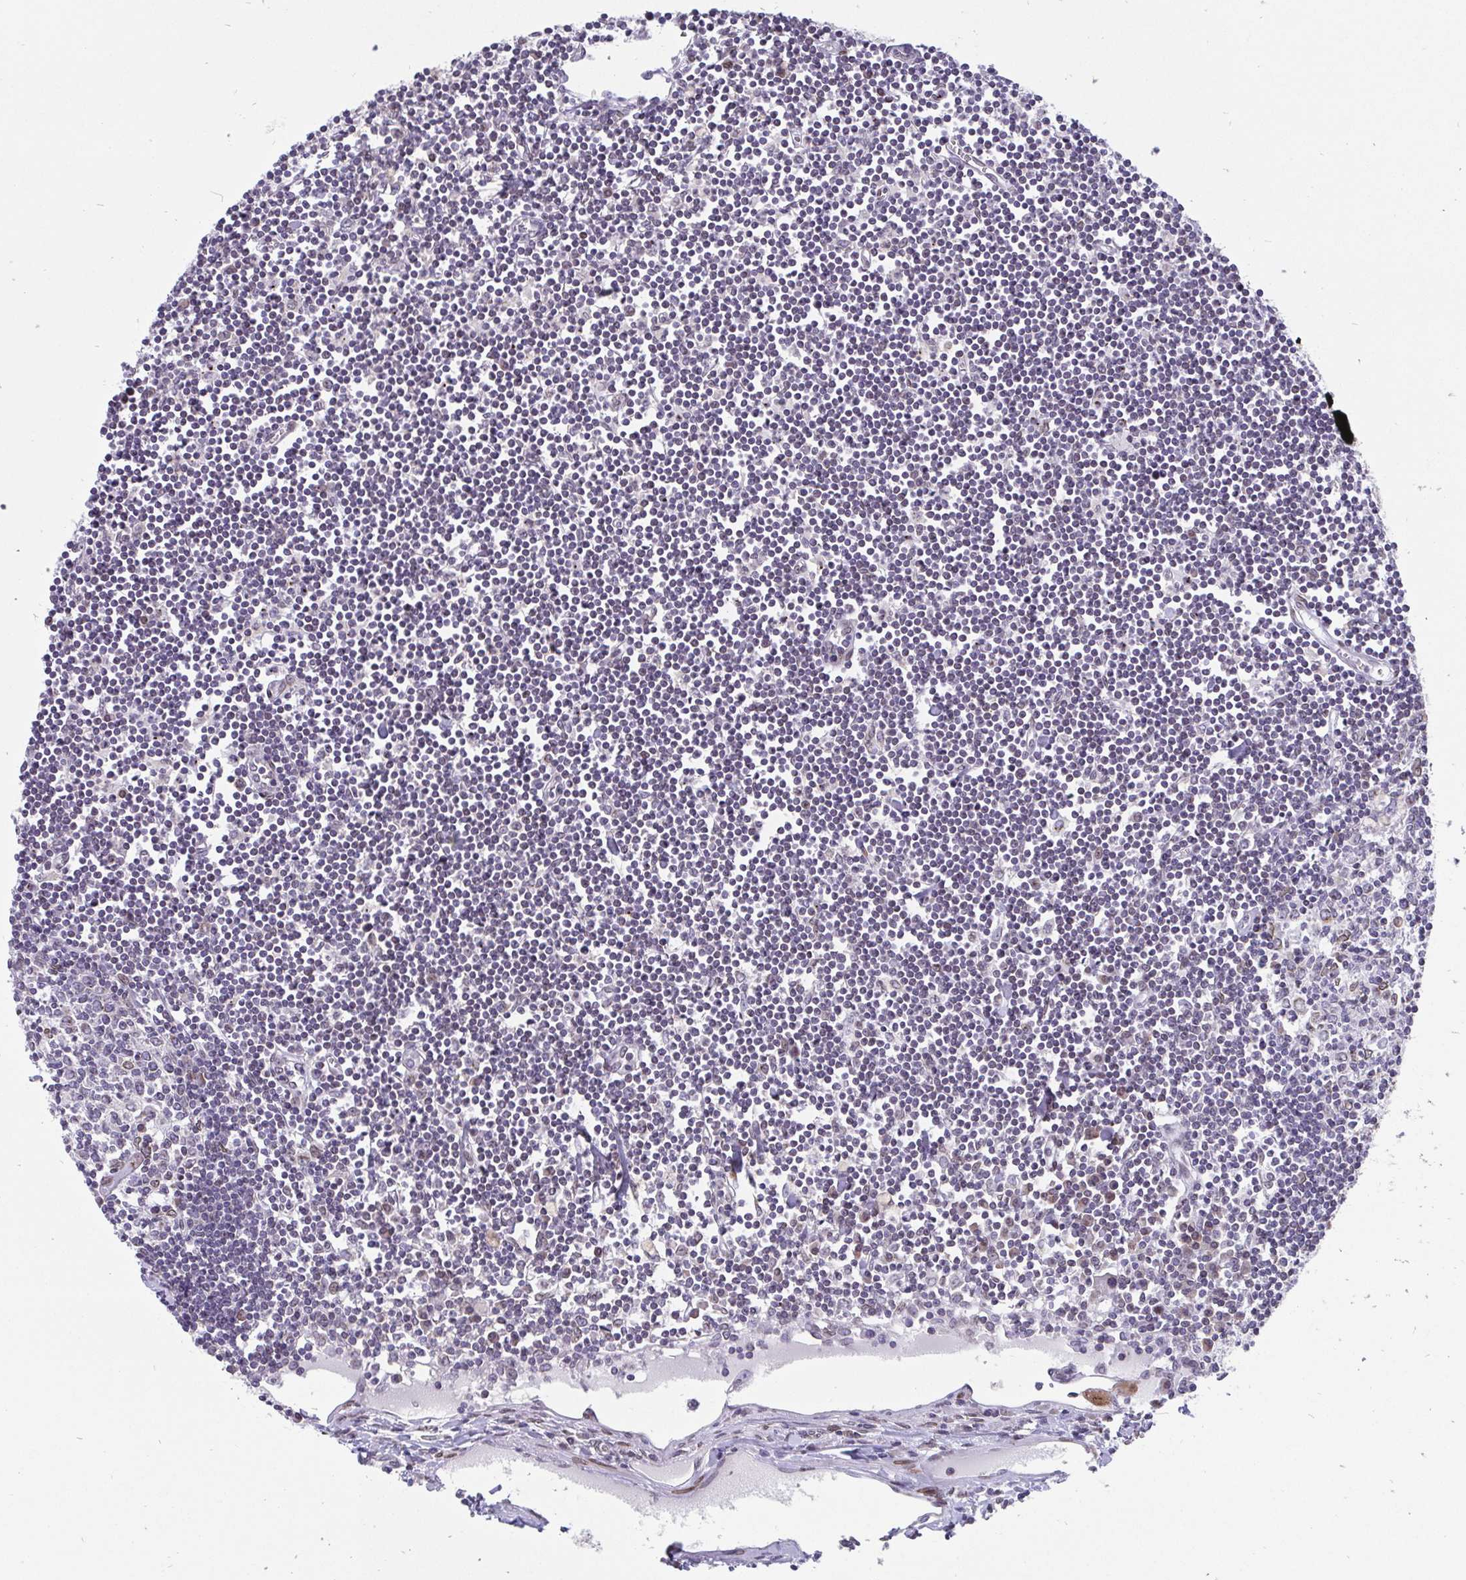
{"staining": {"intensity": "moderate", "quantity": "<25%", "location": "cytoplasmic/membranous,nuclear"}, "tissue": "lymph node", "cell_type": "Germinal center cells", "image_type": "normal", "snomed": [{"axis": "morphology", "description": "Normal tissue, NOS"}, {"axis": "topography", "description": "Lymph node"}], "caption": "Immunohistochemistry (IHC) histopathology image of normal lymph node: human lymph node stained using IHC reveals low levels of moderate protein expression localized specifically in the cytoplasmic/membranous,nuclear of germinal center cells, appearing as a cytoplasmic/membranous,nuclear brown color.", "gene": "EMD", "patient": {"sex": "female", "age": 65}}